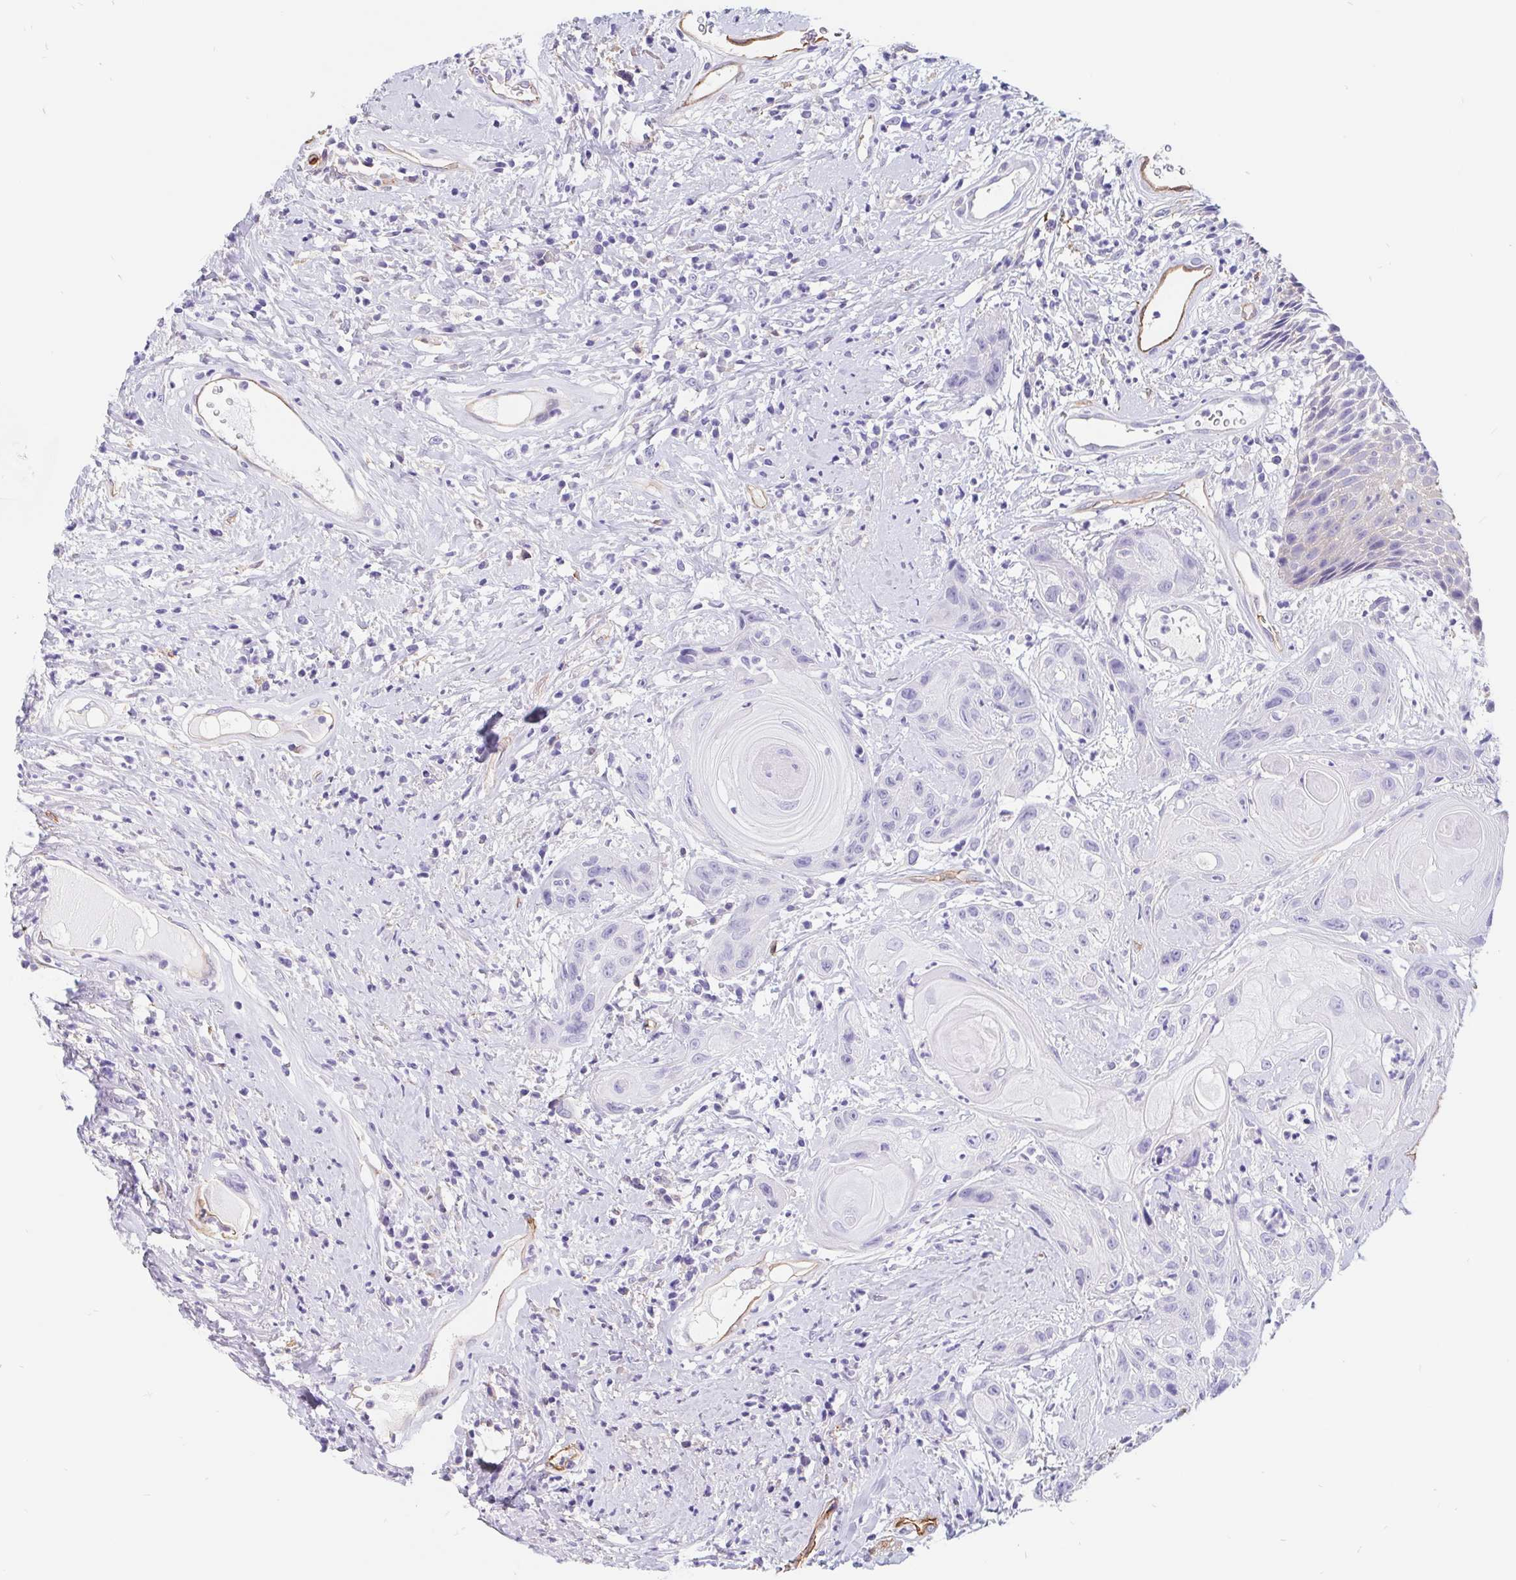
{"staining": {"intensity": "negative", "quantity": "none", "location": "none"}, "tissue": "head and neck cancer", "cell_type": "Tumor cells", "image_type": "cancer", "snomed": [{"axis": "morphology", "description": "Squamous cell carcinoma, NOS"}, {"axis": "topography", "description": "Head-Neck"}], "caption": "Immunohistochemical staining of head and neck cancer reveals no significant expression in tumor cells.", "gene": "LIMCH1", "patient": {"sex": "male", "age": 57}}